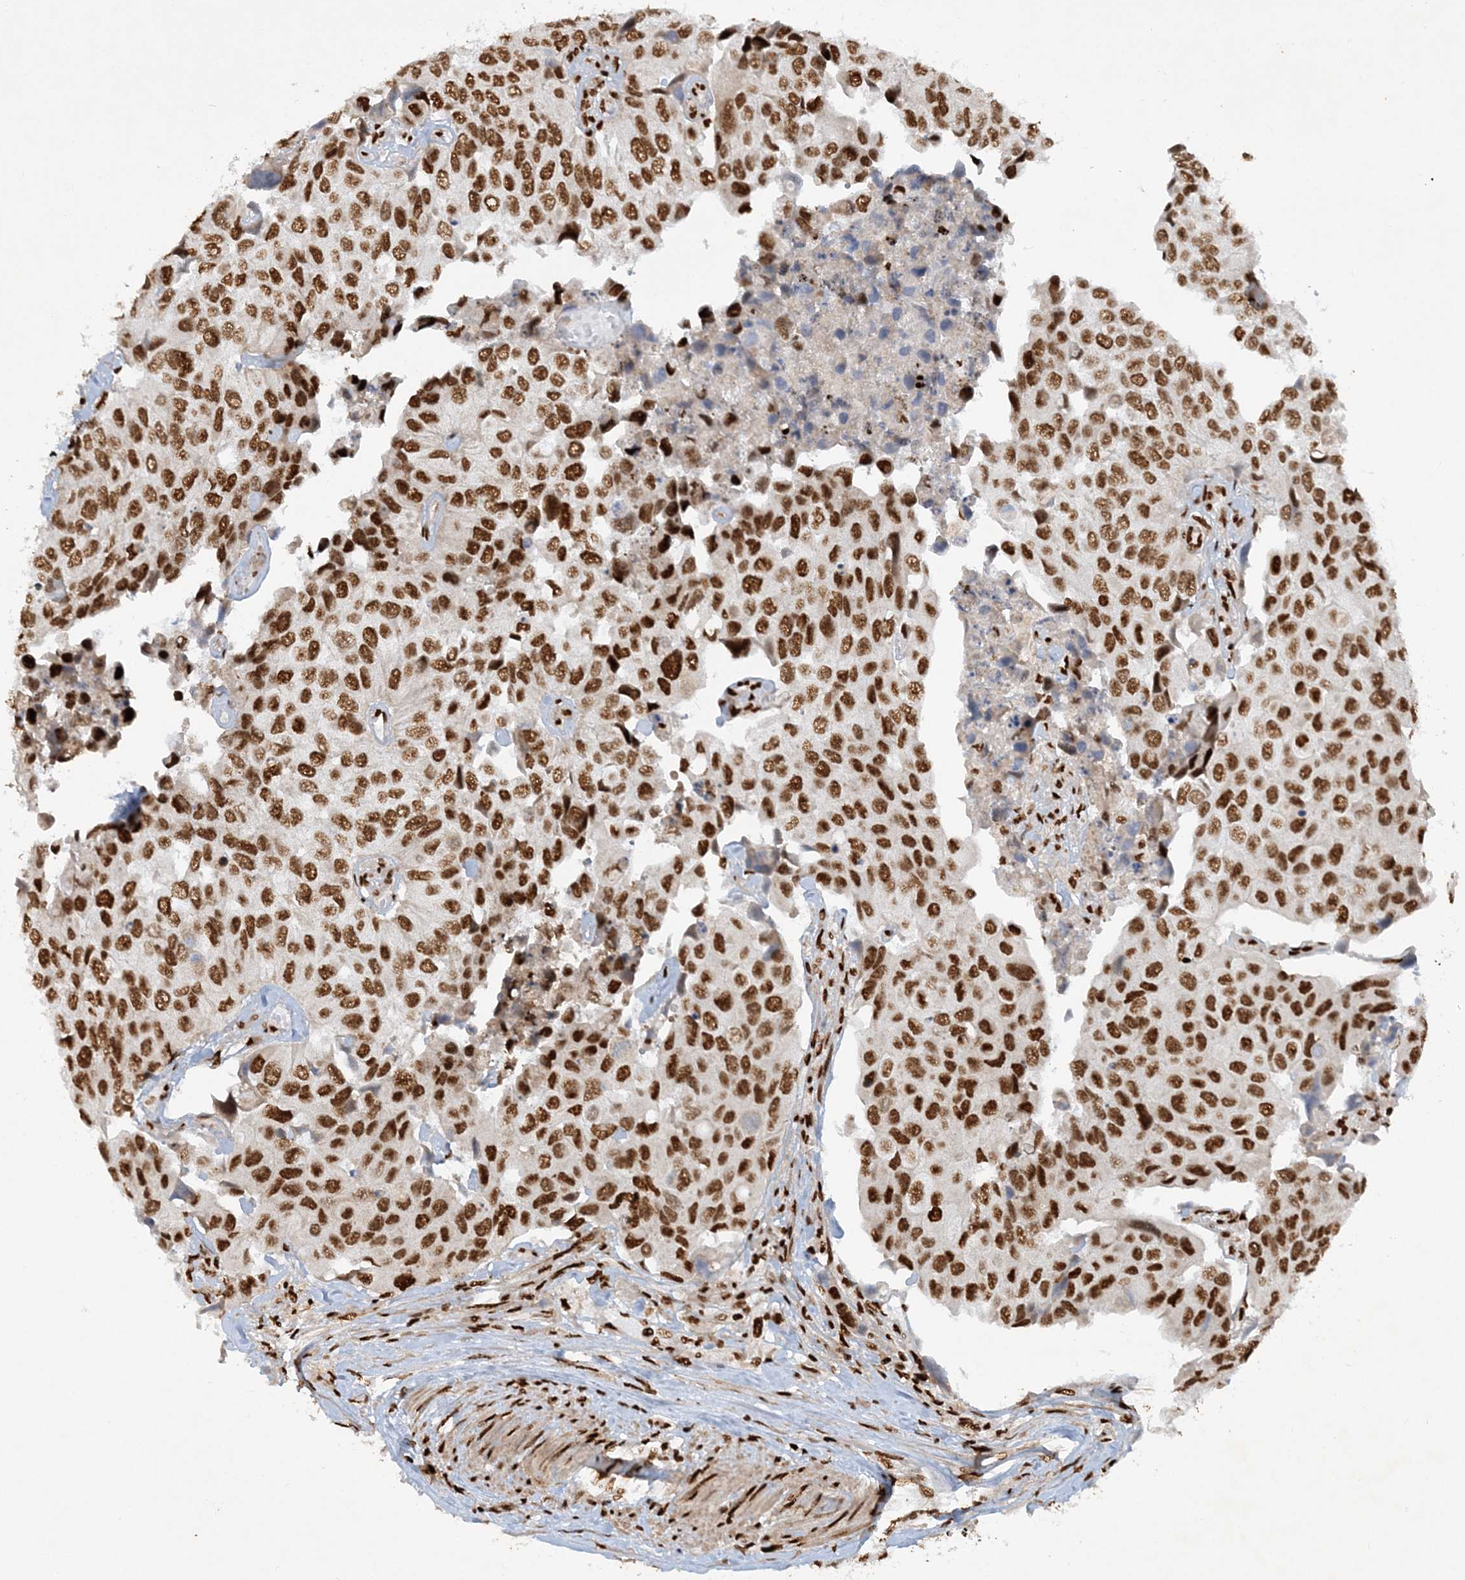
{"staining": {"intensity": "strong", "quantity": ">75%", "location": "nuclear"}, "tissue": "urothelial cancer", "cell_type": "Tumor cells", "image_type": "cancer", "snomed": [{"axis": "morphology", "description": "Urothelial carcinoma, High grade"}, {"axis": "topography", "description": "Urinary bladder"}], "caption": "This histopathology image exhibits immunohistochemistry (IHC) staining of urothelial carcinoma (high-grade), with high strong nuclear positivity in approximately >75% of tumor cells.", "gene": "DELE1", "patient": {"sex": "male", "age": 74}}